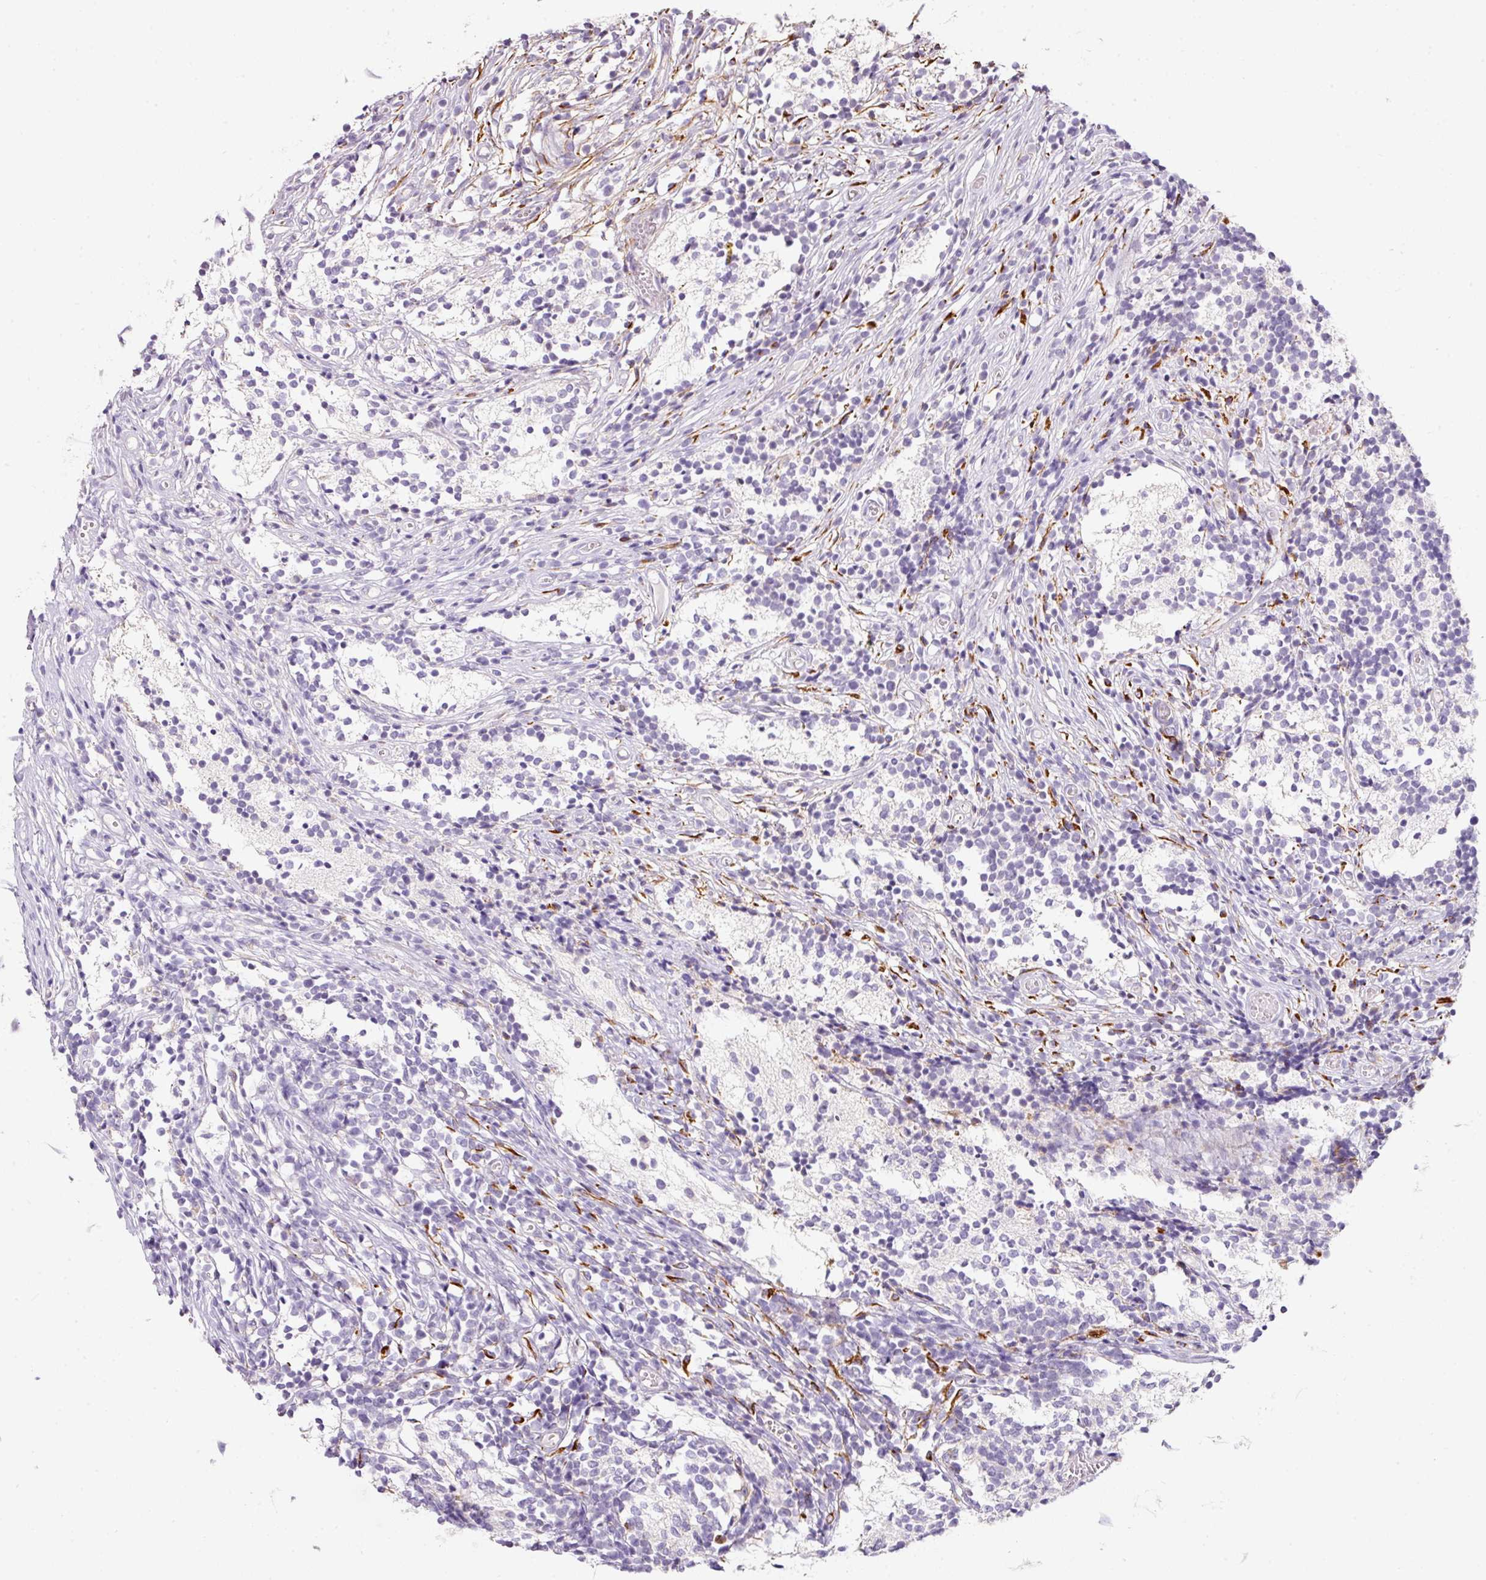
{"staining": {"intensity": "negative", "quantity": "none", "location": "none"}, "tissue": "glioma", "cell_type": "Tumor cells", "image_type": "cancer", "snomed": [{"axis": "morphology", "description": "Glioma, malignant, Low grade"}, {"axis": "topography", "description": "Brain"}], "caption": "Immunohistochemistry photomicrograph of neoplastic tissue: low-grade glioma (malignant) stained with DAB reveals no significant protein staining in tumor cells.", "gene": "NBPF11", "patient": {"sex": "female", "age": 1}}